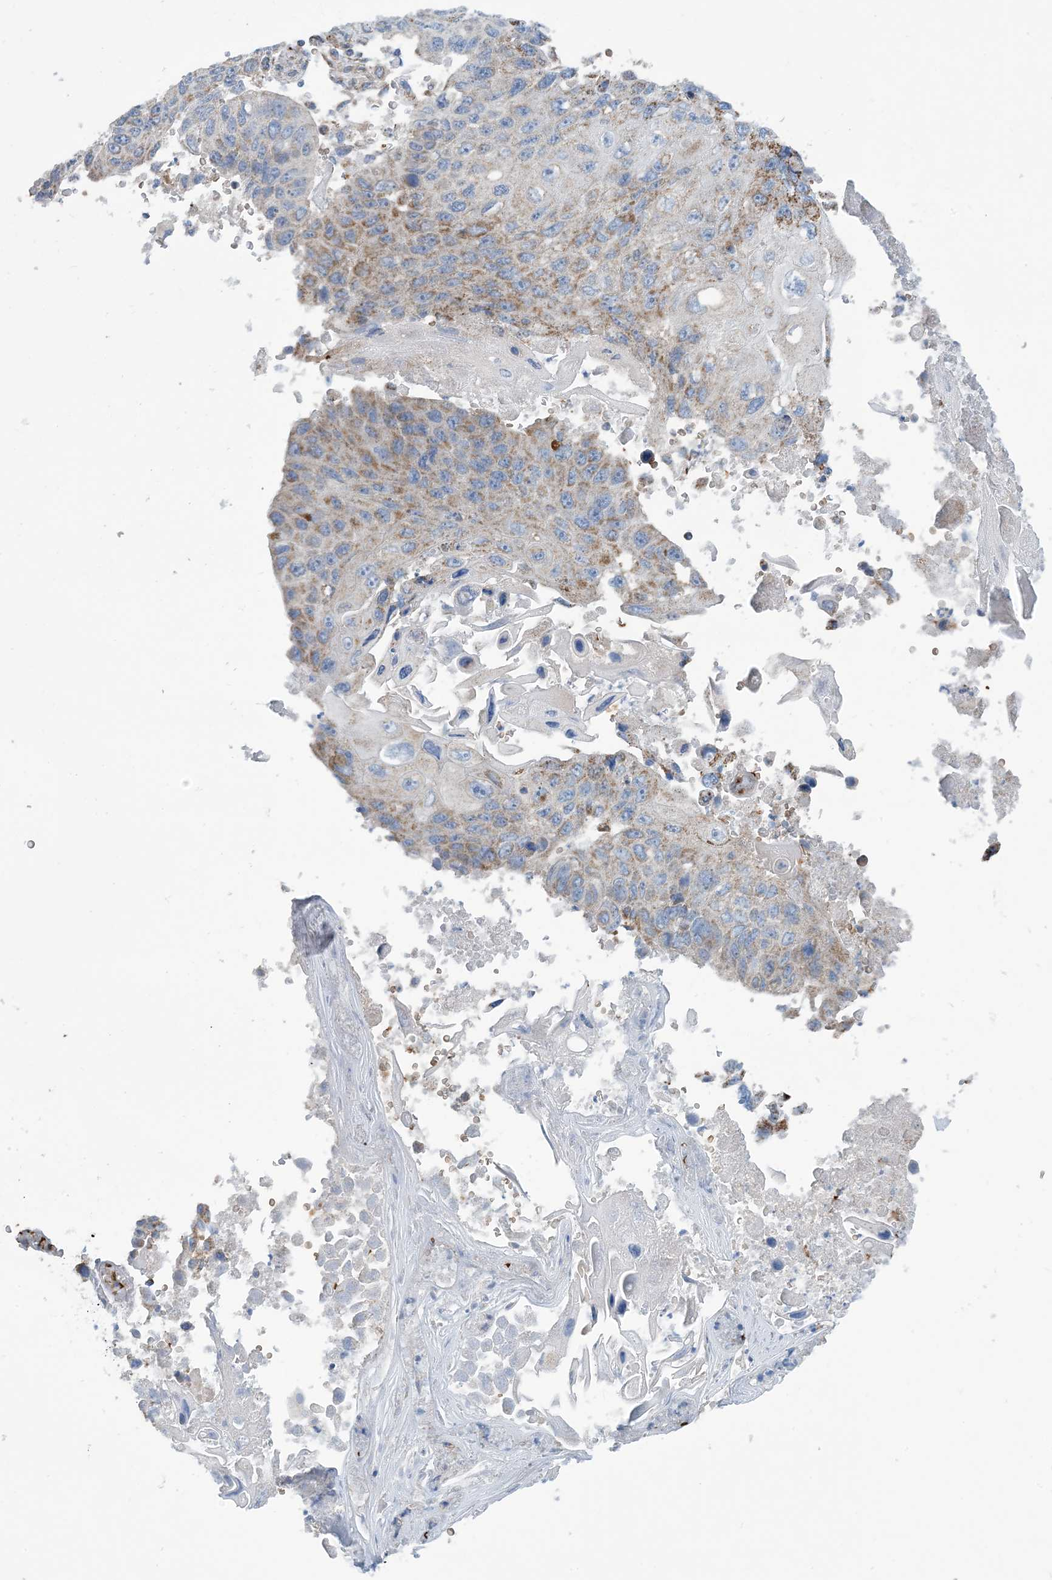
{"staining": {"intensity": "moderate", "quantity": "<25%", "location": "cytoplasmic/membranous"}, "tissue": "lung cancer", "cell_type": "Tumor cells", "image_type": "cancer", "snomed": [{"axis": "morphology", "description": "Squamous cell carcinoma, NOS"}, {"axis": "topography", "description": "Lung"}], "caption": "Immunohistochemical staining of lung cancer (squamous cell carcinoma) reveals low levels of moderate cytoplasmic/membranous protein expression in approximately <25% of tumor cells. Using DAB (3,3'-diaminobenzidine) (brown) and hematoxylin (blue) stains, captured at high magnification using brightfield microscopy.", "gene": "PHOSPHO2", "patient": {"sex": "male", "age": 61}}